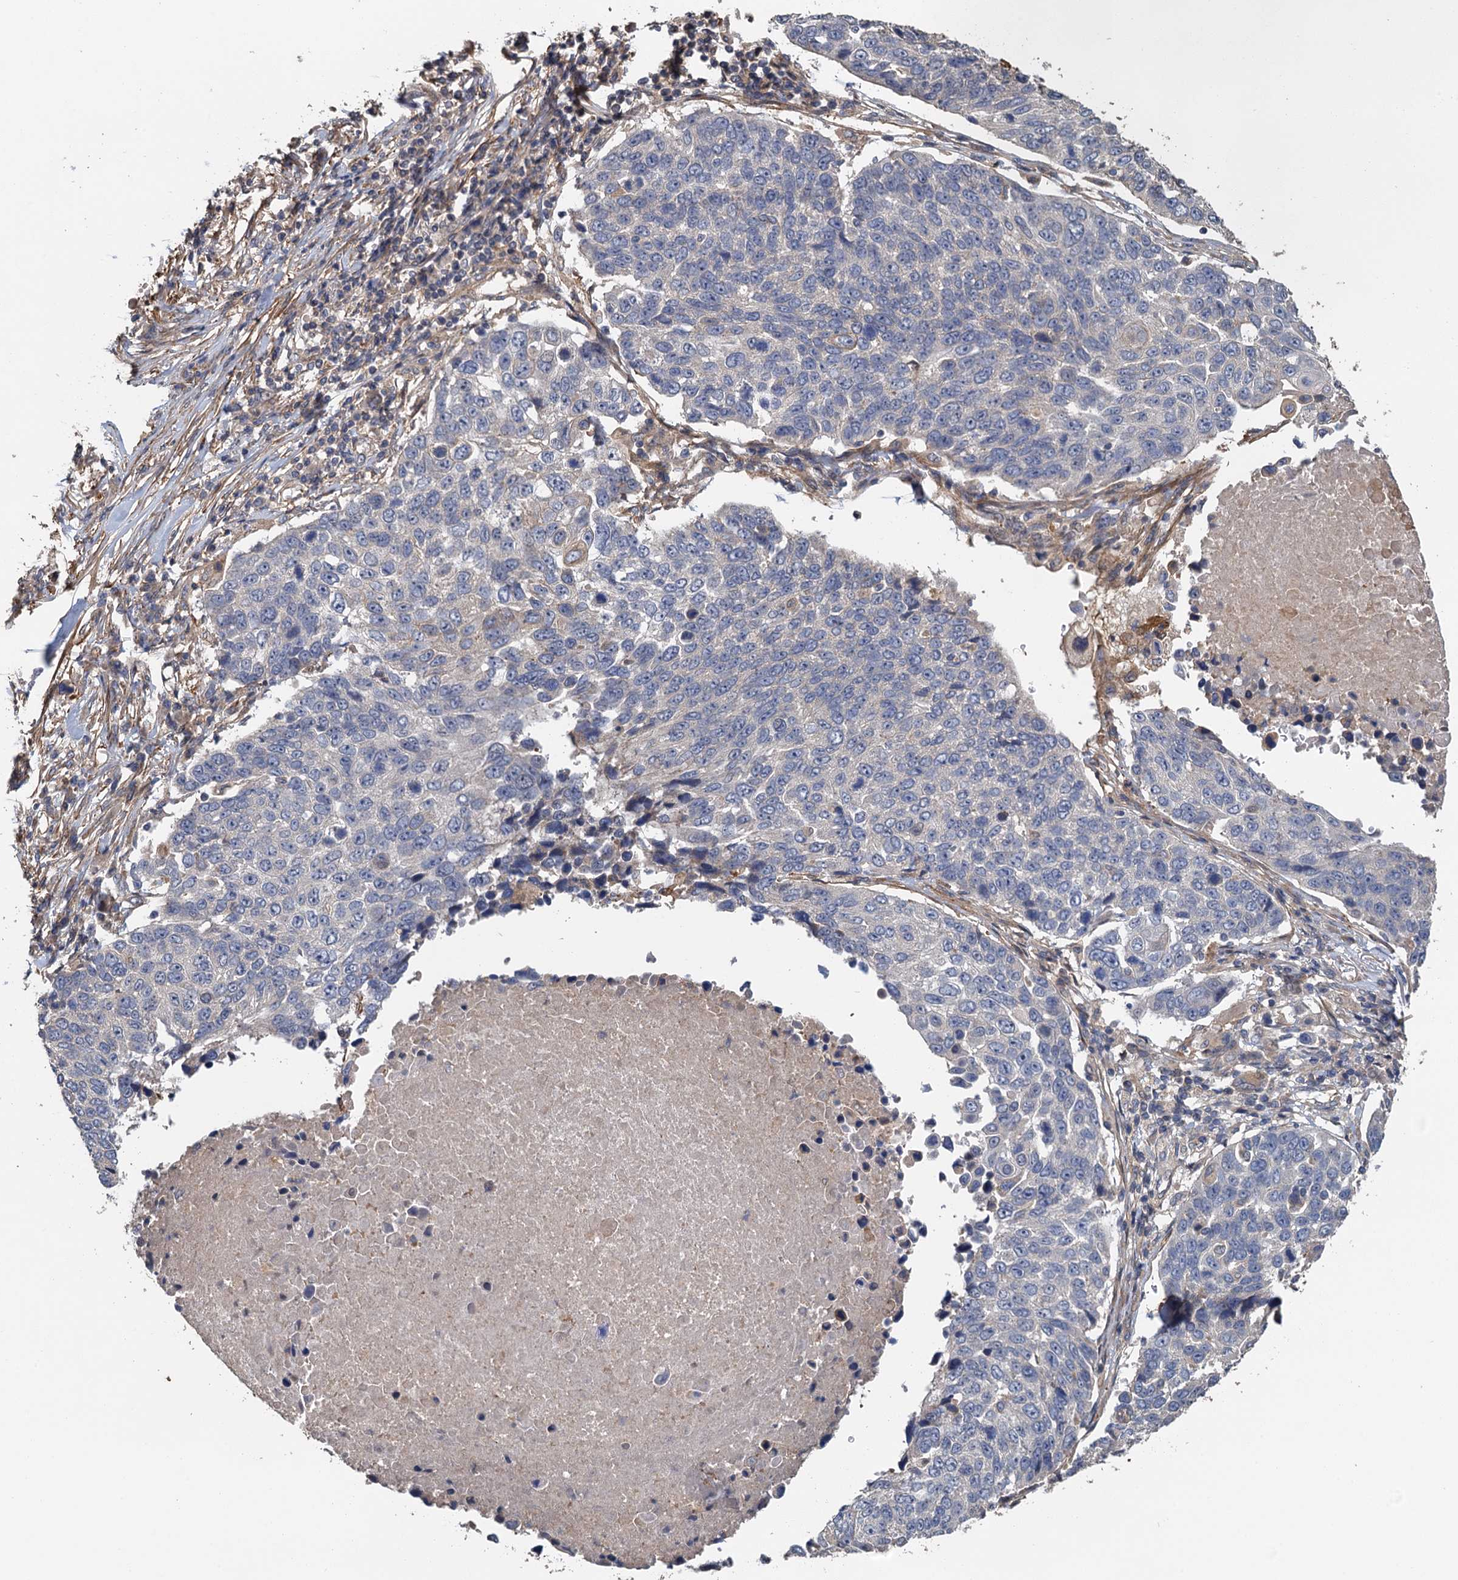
{"staining": {"intensity": "negative", "quantity": "none", "location": "none"}, "tissue": "lung cancer", "cell_type": "Tumor cells", "image_type": "cancer", "snomed": [{"axis": "morphology", "description": "Squamous cell carcinoma, NOS"}, {"axis": "topography", "description": "Lung"}], "caption": "The IHC image has no significant positivity in tumor cells of lung cancer (squamous cell carcinoma) tissue. (DAB IHC with hematoxylin counter stain).", "gene": "MEAK7", "patient": {"sex": "male", "age": 66}}